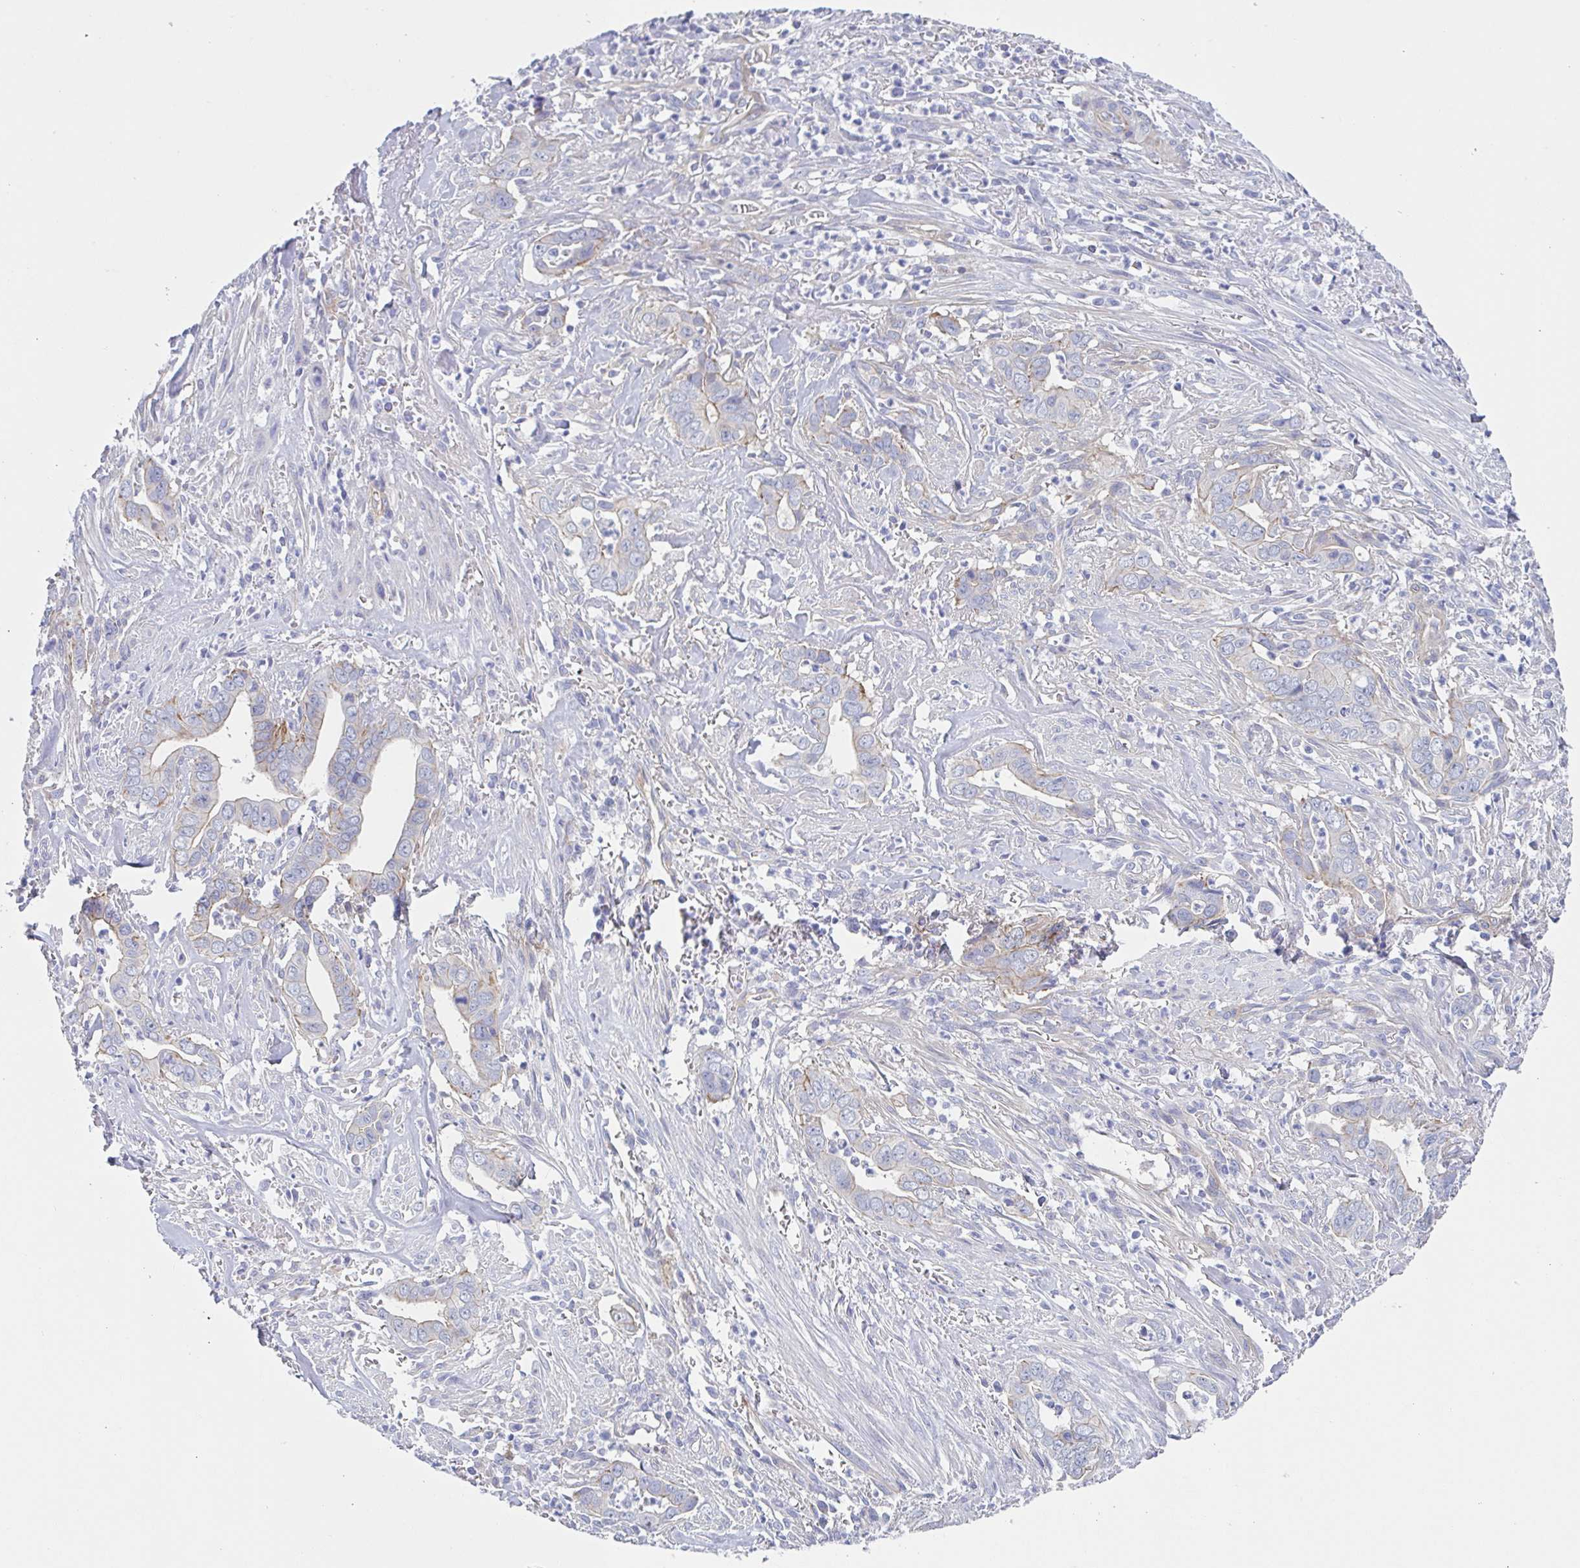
{"staining": {"intensity": "negative", "quantity": "none", "location": "none"}, "tissue": "liver cancer", "cell_type": "Tumor cells", "image_type": "cancer", "snomed": [{"axis": "morphology", "description": "Cholangiocarcinoma"}, {"axis": "topography", "description": "Liver"}], "caption": "DAB (3,3'-diaminobenzidine) immunohistochemical staining of human cholangiocarcinoma (liver) demonstrates no significant expression in tumor cells.", "gene": "DYNC1I1", "patient": {"sex": "female", "age": 79}}